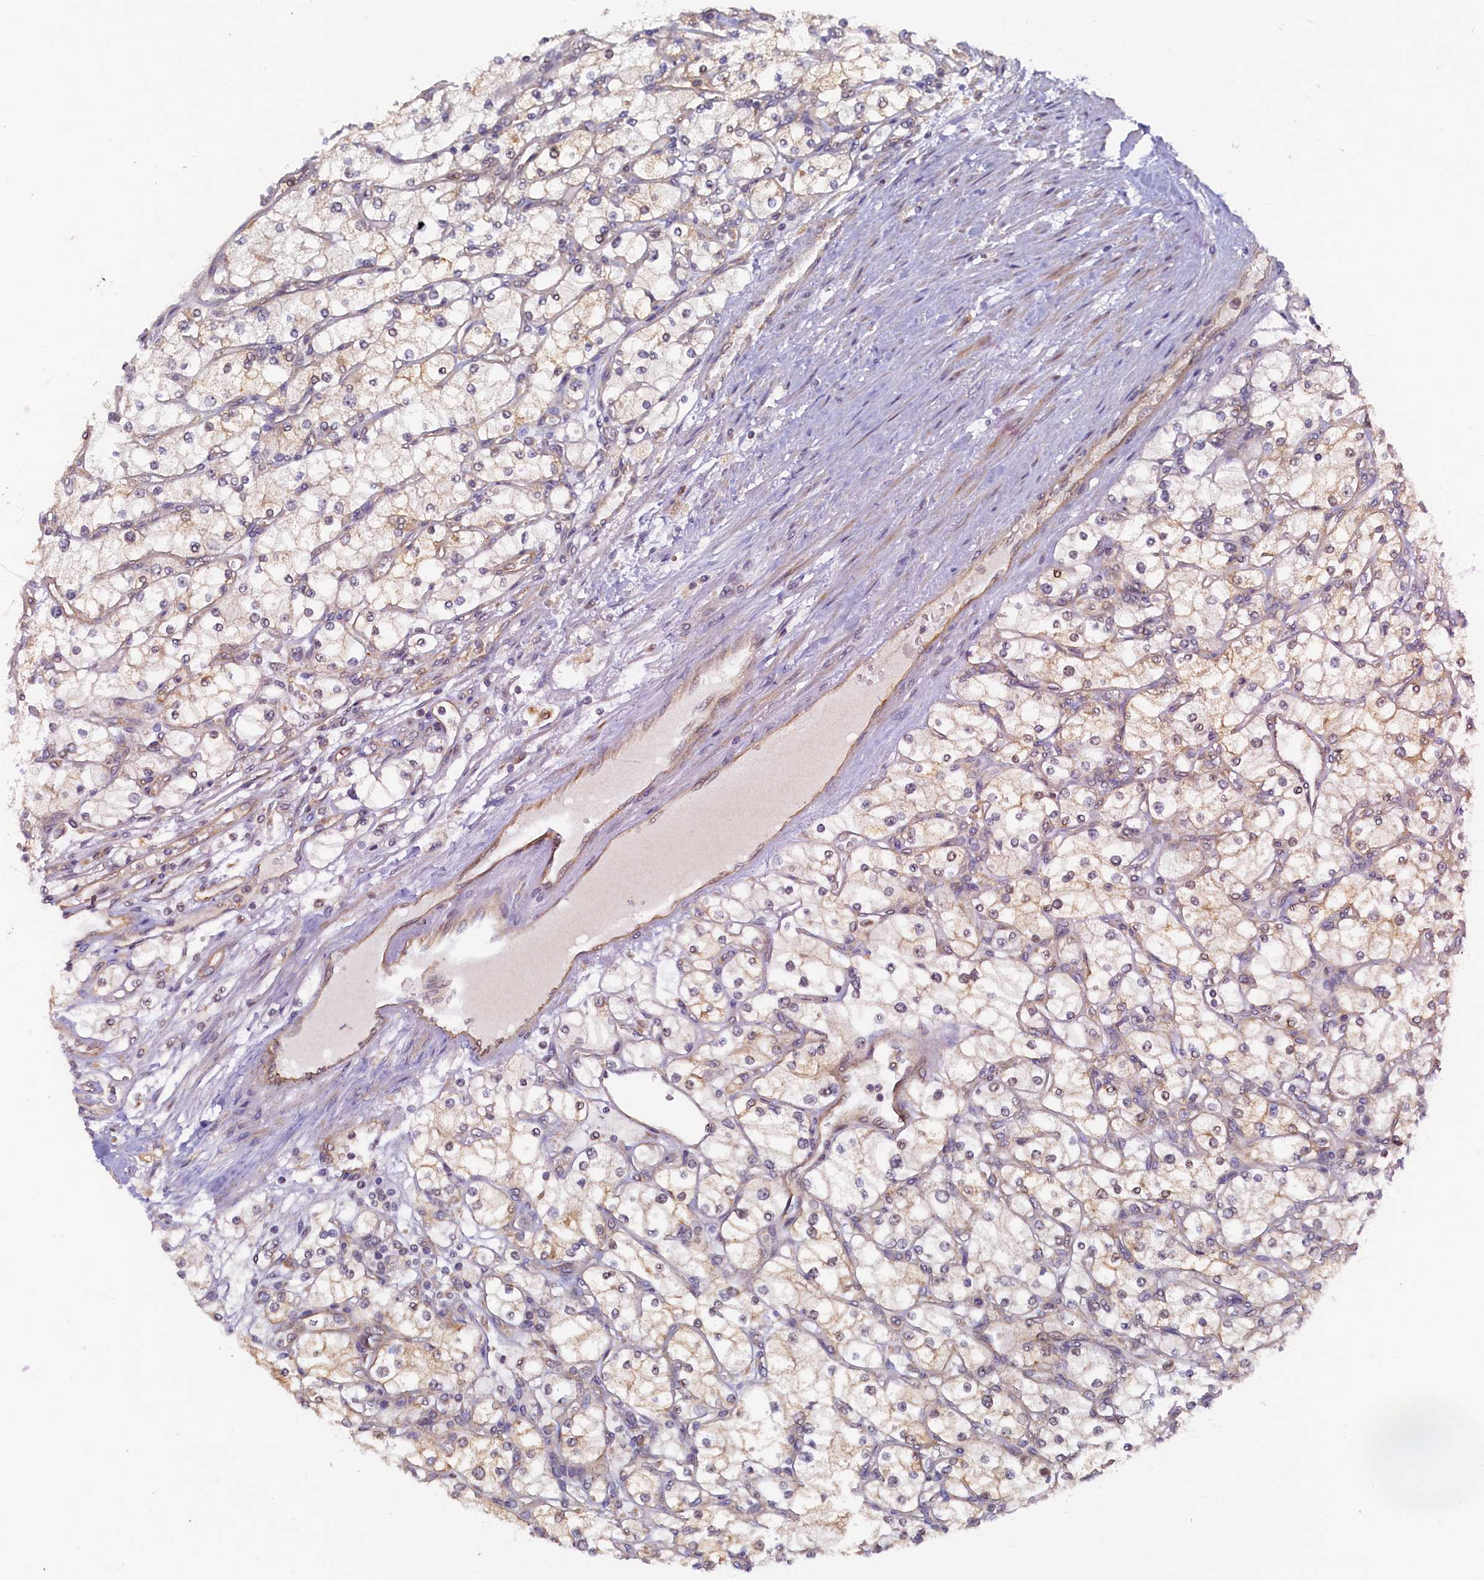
{"staining": {"intensity": "weak", "quantity": "<25%", "location": "cytoplasmic/membranous"}, "tissue": "renal cancer", "cell_type": "Tumor cells", "image_type": "cancer", "snomed": [{"axis": "morphology", "description": "Adenocarcinoma, NOS"}, {"axis": "topography", "description": "Kidney"}], "caption": "Renal cancer (adenocarcinoma) was stained to show a protein in brown. There is no significant expression in tumor cells. The staining is performed using DAB brown chromogen with nuclei counter-stained in using hematoxylin.", "gene": "STX12", "patient": {"sex": "male", "age": 80}}